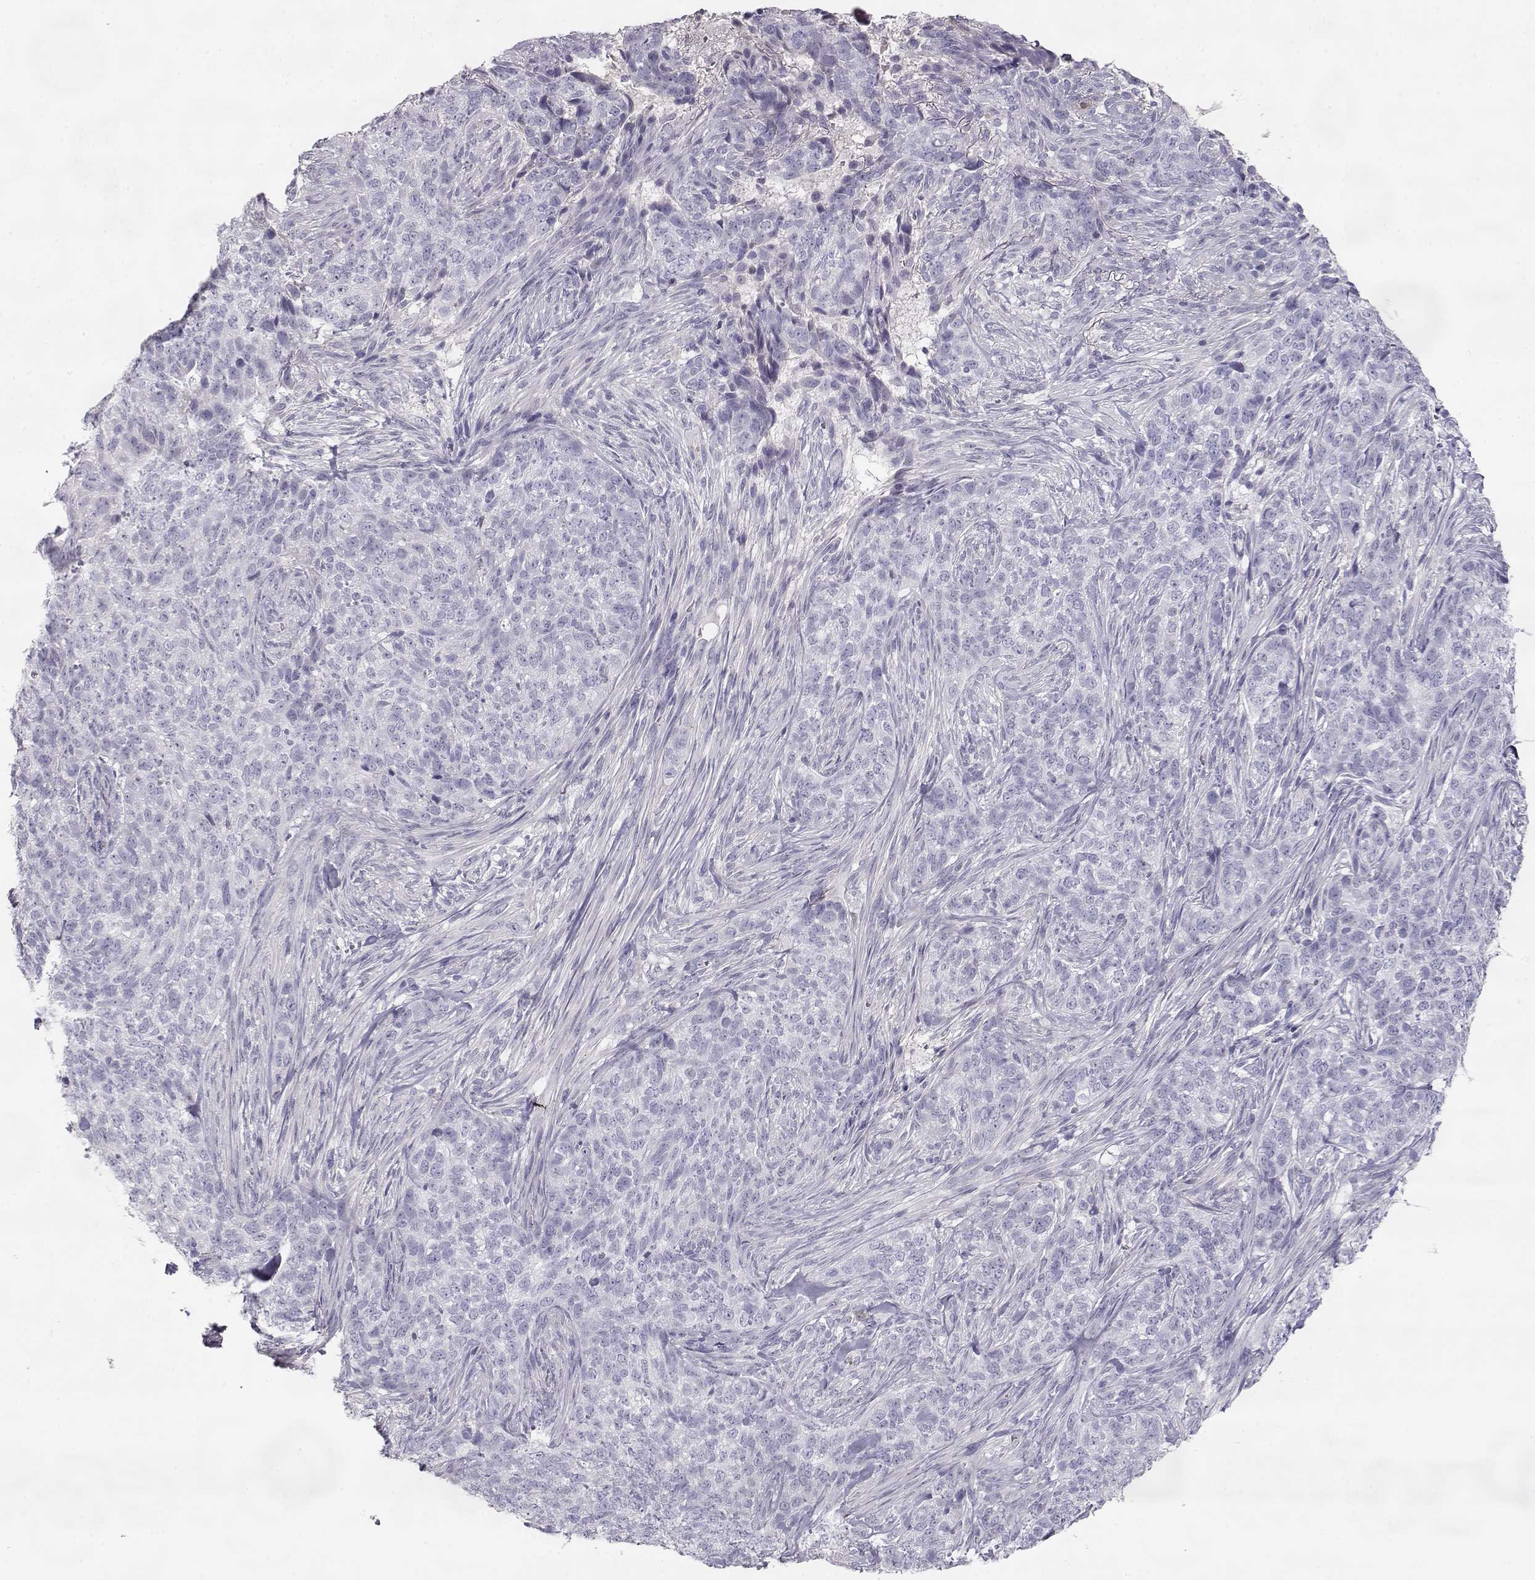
{"staining": {"intensity": "negative", "quantity": "none", "location": "none"}, "tissue": "skin cancer", "cell_type": "Tumor cells", "image_type": "cancer", "snomed": [{"axis": "morphology", "description": "Basal cell carcinoma"}, {"axis": "topography", "description": "Skin"}], "caption": "Image shows no significant protein staining in tumor cells of skin cancer. (Immunohistochemistry (ihc), brightfield microscopy, high magnification).", "gene": "SLCO6A1", "patient": {"sex": "female", "age": 69}}